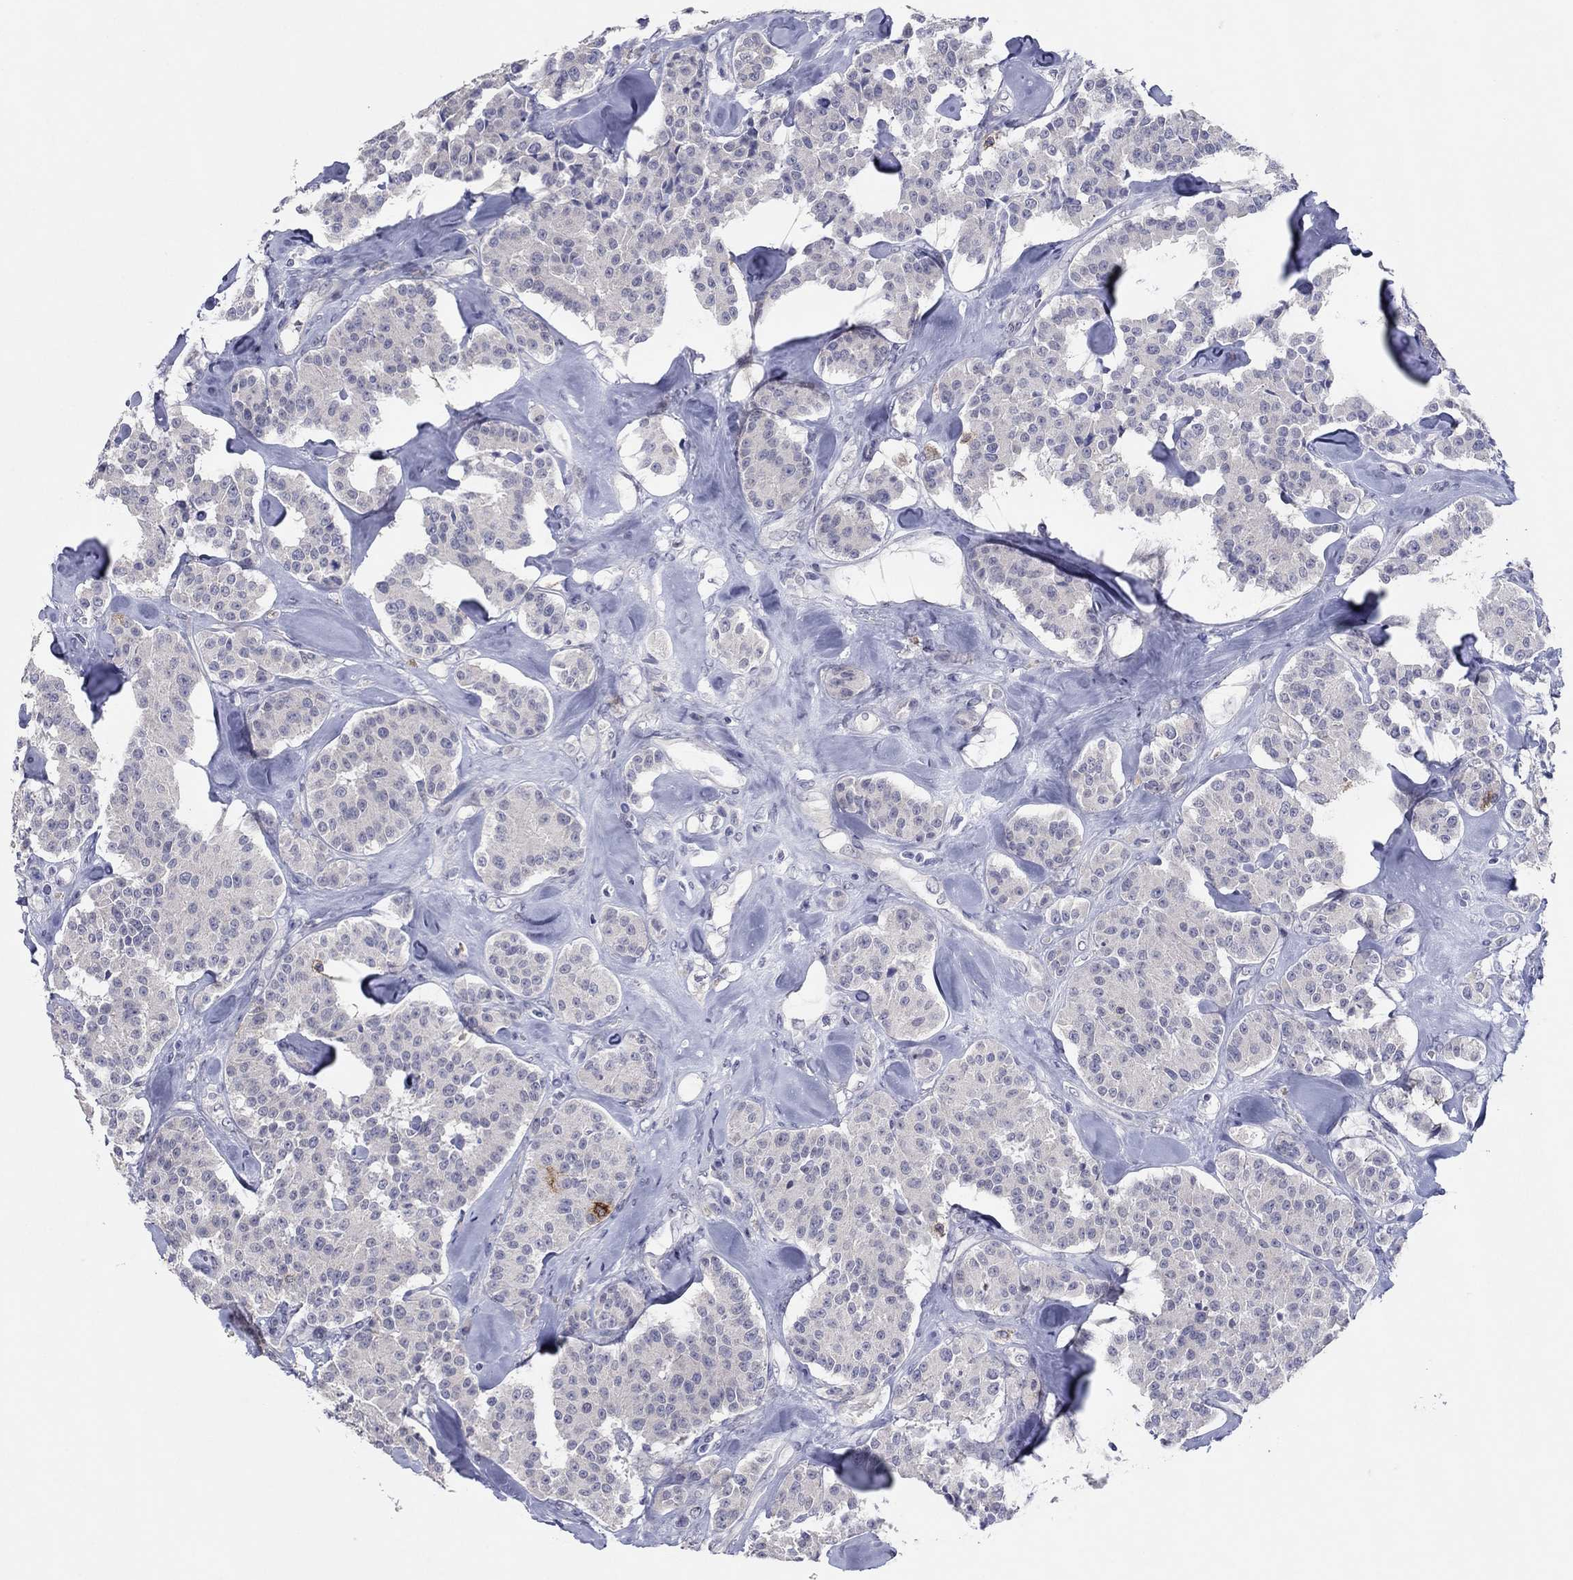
{"staining": {"intensity": "negative", "quantity": "none", "location": "none"}, "tissue": "carcinoid", "cell_type": "Tumor cells", "image_type": "cancer", "snomed": [{"axis": "morphology", "description": "Carcinoid, malignant, NOS"}, {"axis": "topography", "description": "Pancreas"}], "caption": "High magnification brightfield microscopy of malignant carcinoid stained with DAB (brown) and counterstained with hematoxylin (blue): tumor cells show no significant staining.", "gene": "ITGAE", "patient": {"sex": "male", "age": 41}}